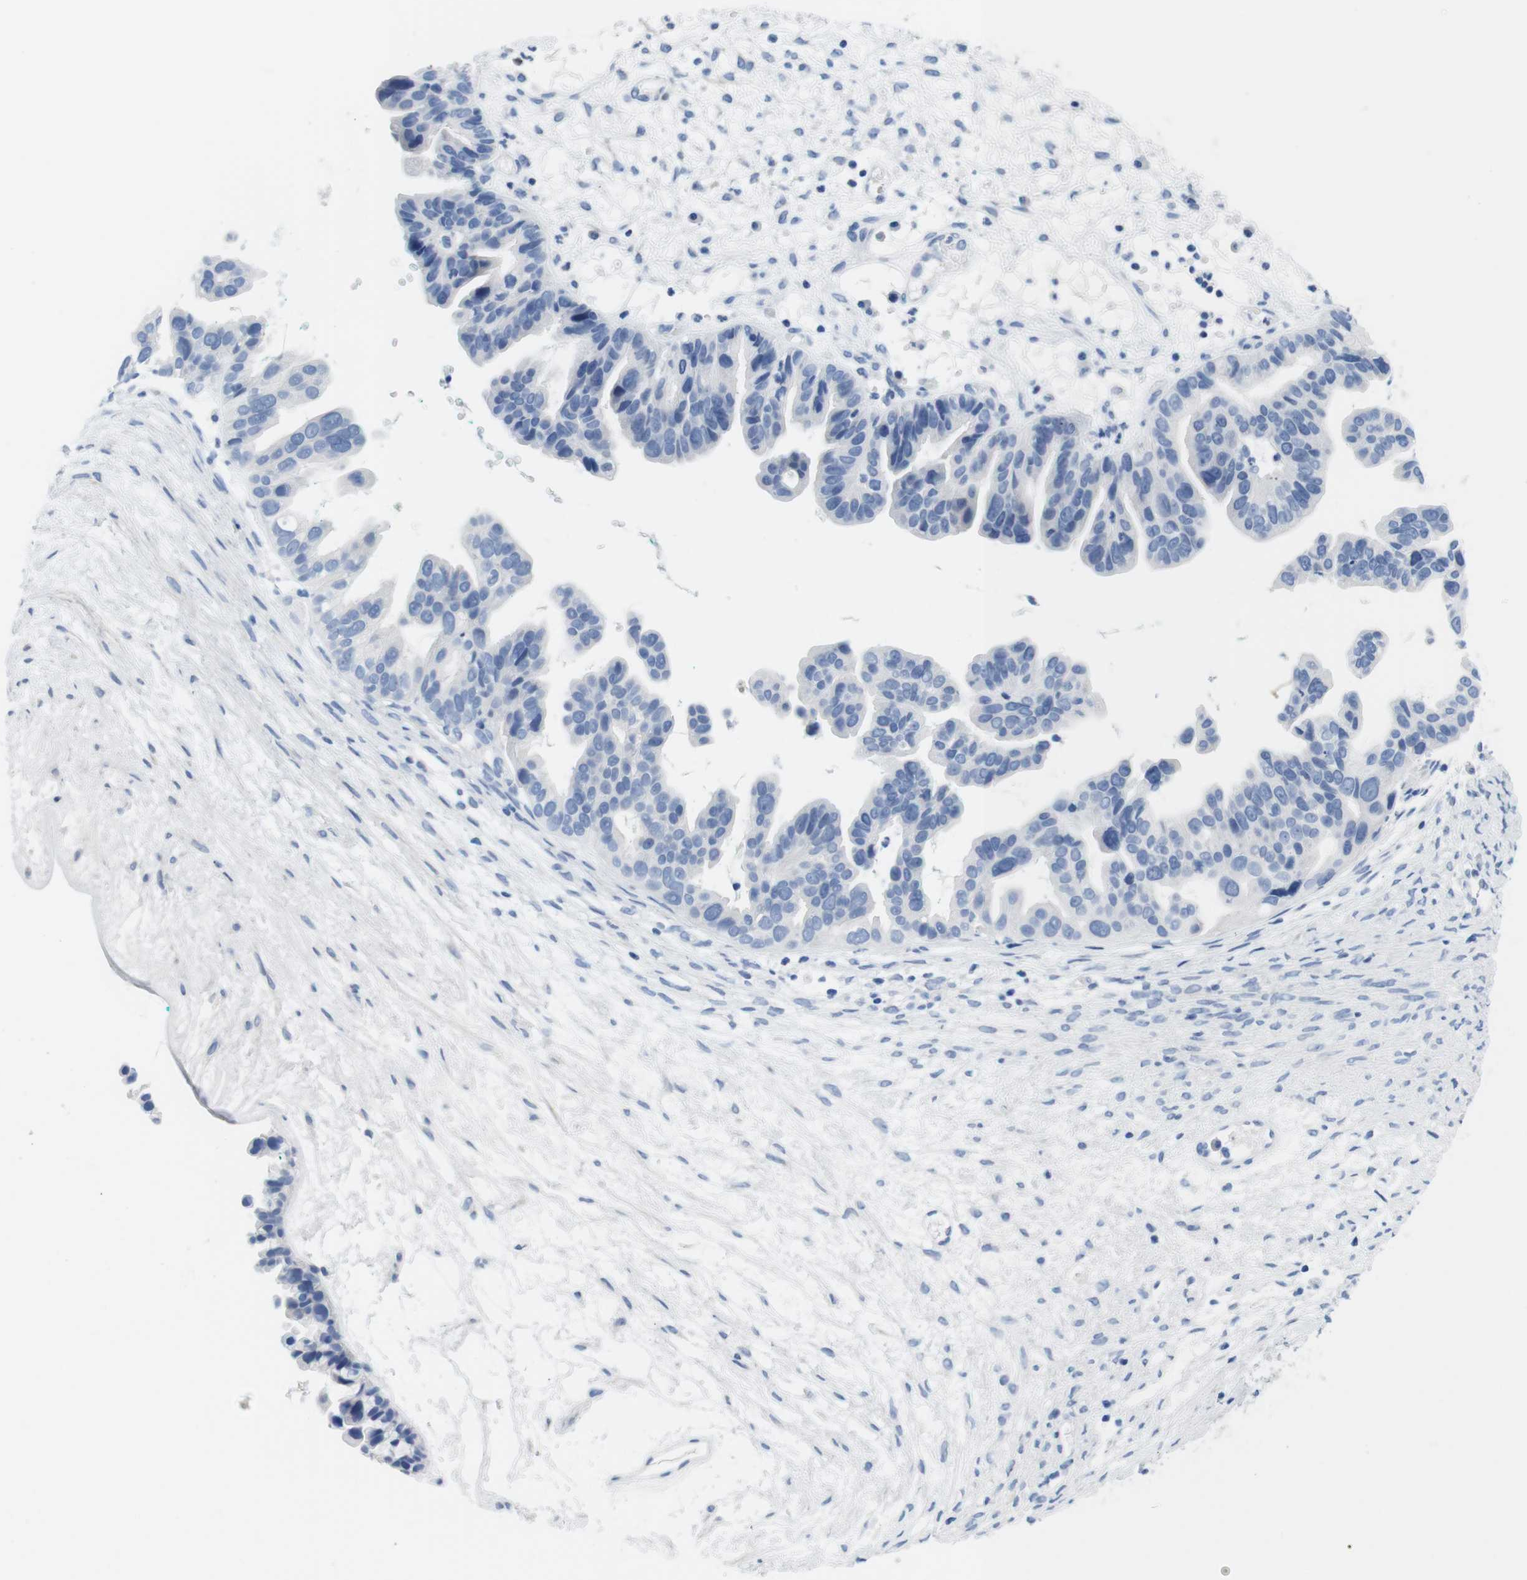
{"staining": {"intensity": "negative", "quantity": "none", "location": "none"}, "tissue": "ovarian cancer", "cell_type": "Tumor cells", "image_type": "cancer", "snomed": [{"axis": "morphology", "description": "Cystadenocarcinoma, serous, NOS"}, {"axis": "topography", "description": "Ovary"}], "caption": "This is an immunohistochemistry (IHC) micrograph of ovarian cancer. There is no expression in tumor cells.", "gene": "MAP6", "patient": {"sex": "female", "age": 56}}